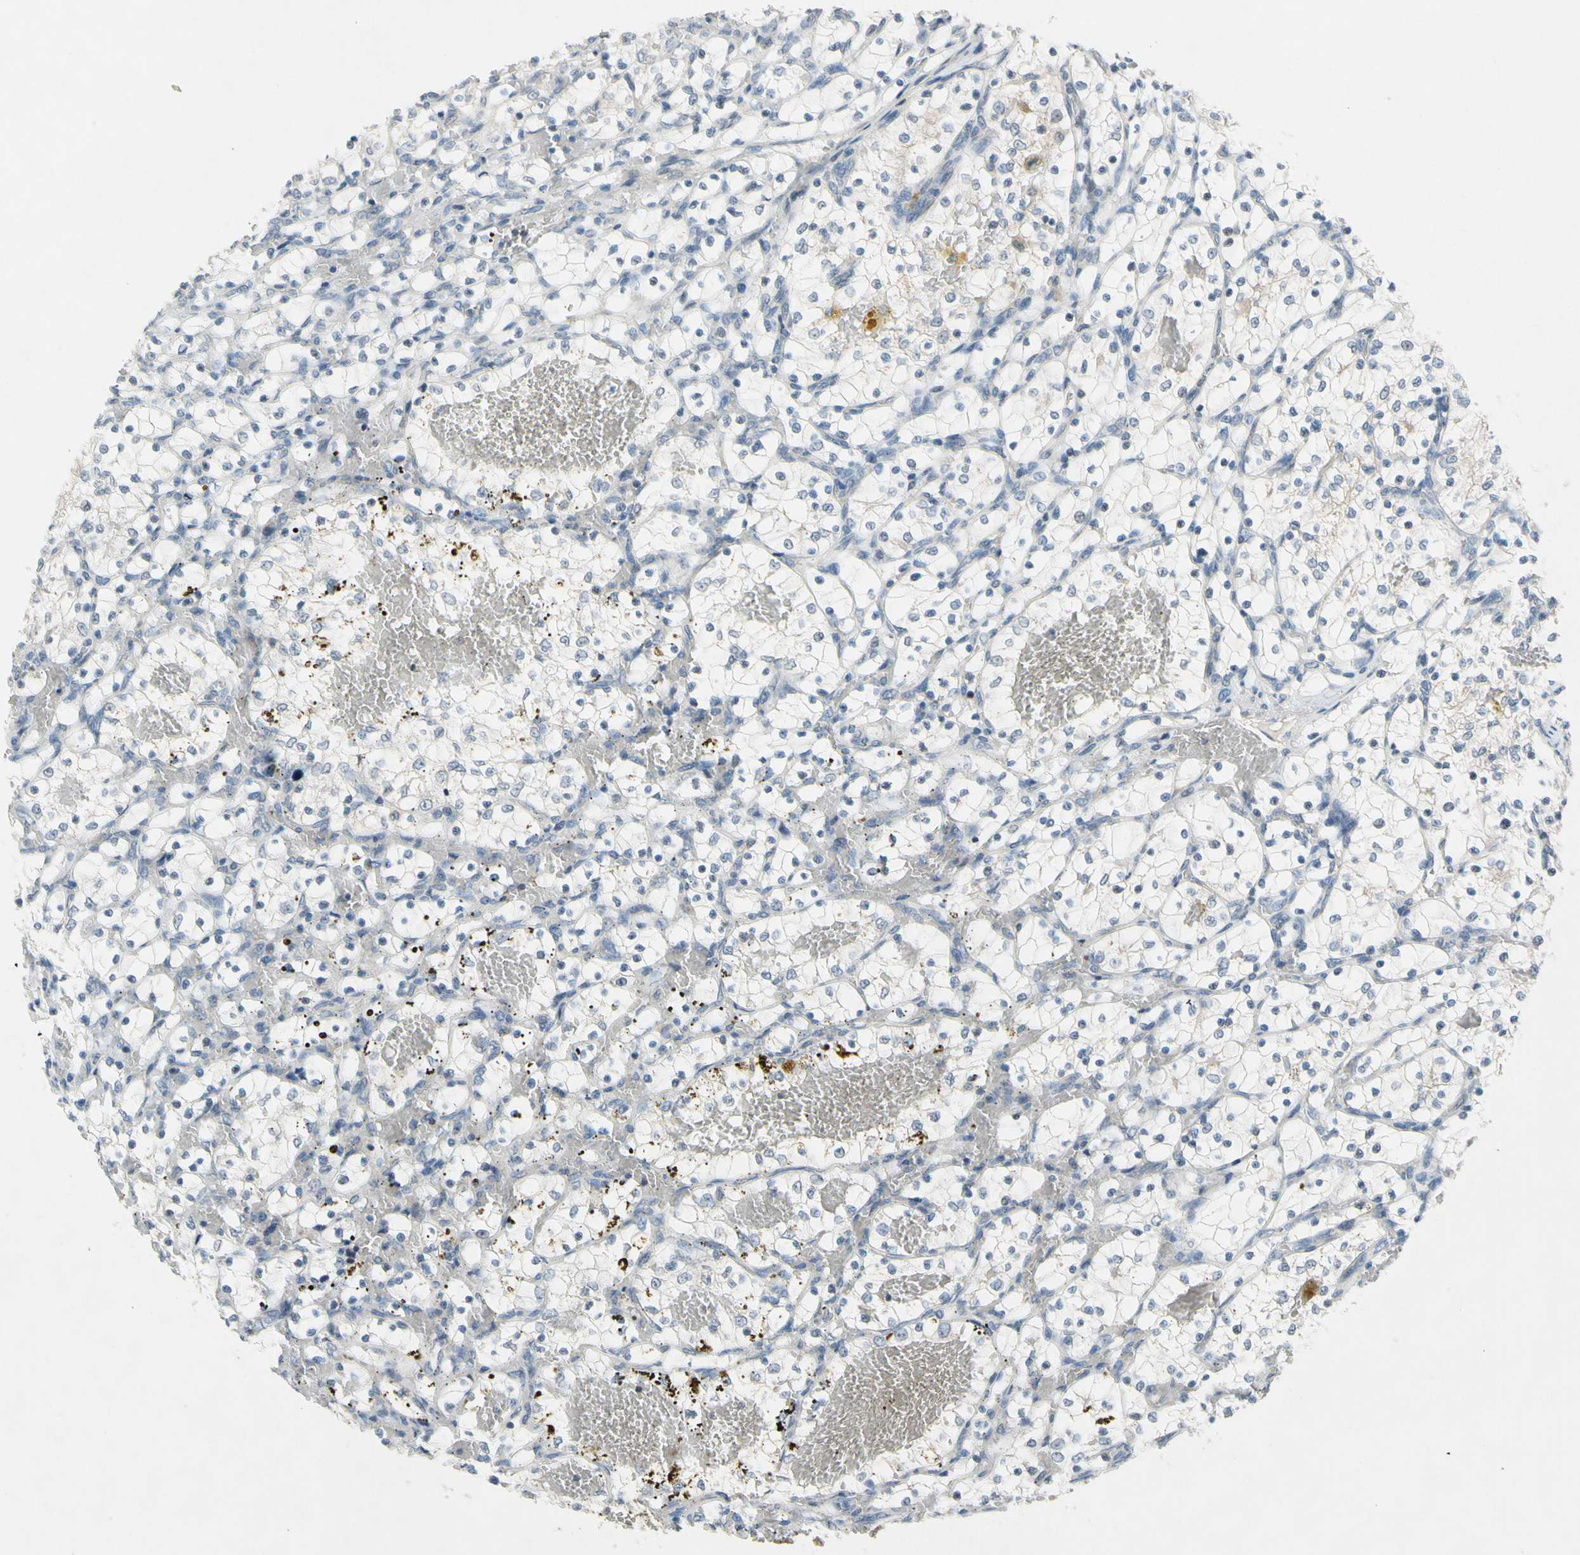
{"staining": {"intensity": "negative", "quantity": "none", "location": "none"}, "tissue": "renal cancer", "cell_type": "Tumor cells", "image_type": "cancer", "snomed": [{"axis": "morphology", "description": "Adenocarcinoma, NOS"}, {"axis": "topography", "description": "Kidney"}], "caption": "Immunohistochemistry (IHC) of renal cancer (adenocarcinoma) exhibits no positivity in tumor cells. The staining was performed using DAB (3,3'-diaminobenzidine) to visualize the protein expression in brown, while the nuclei were stained in blue with hematoxylin (Magnification: 20x).", "gene": "PIP5K1B", "patient": {"sex": "female", "age": 69}}